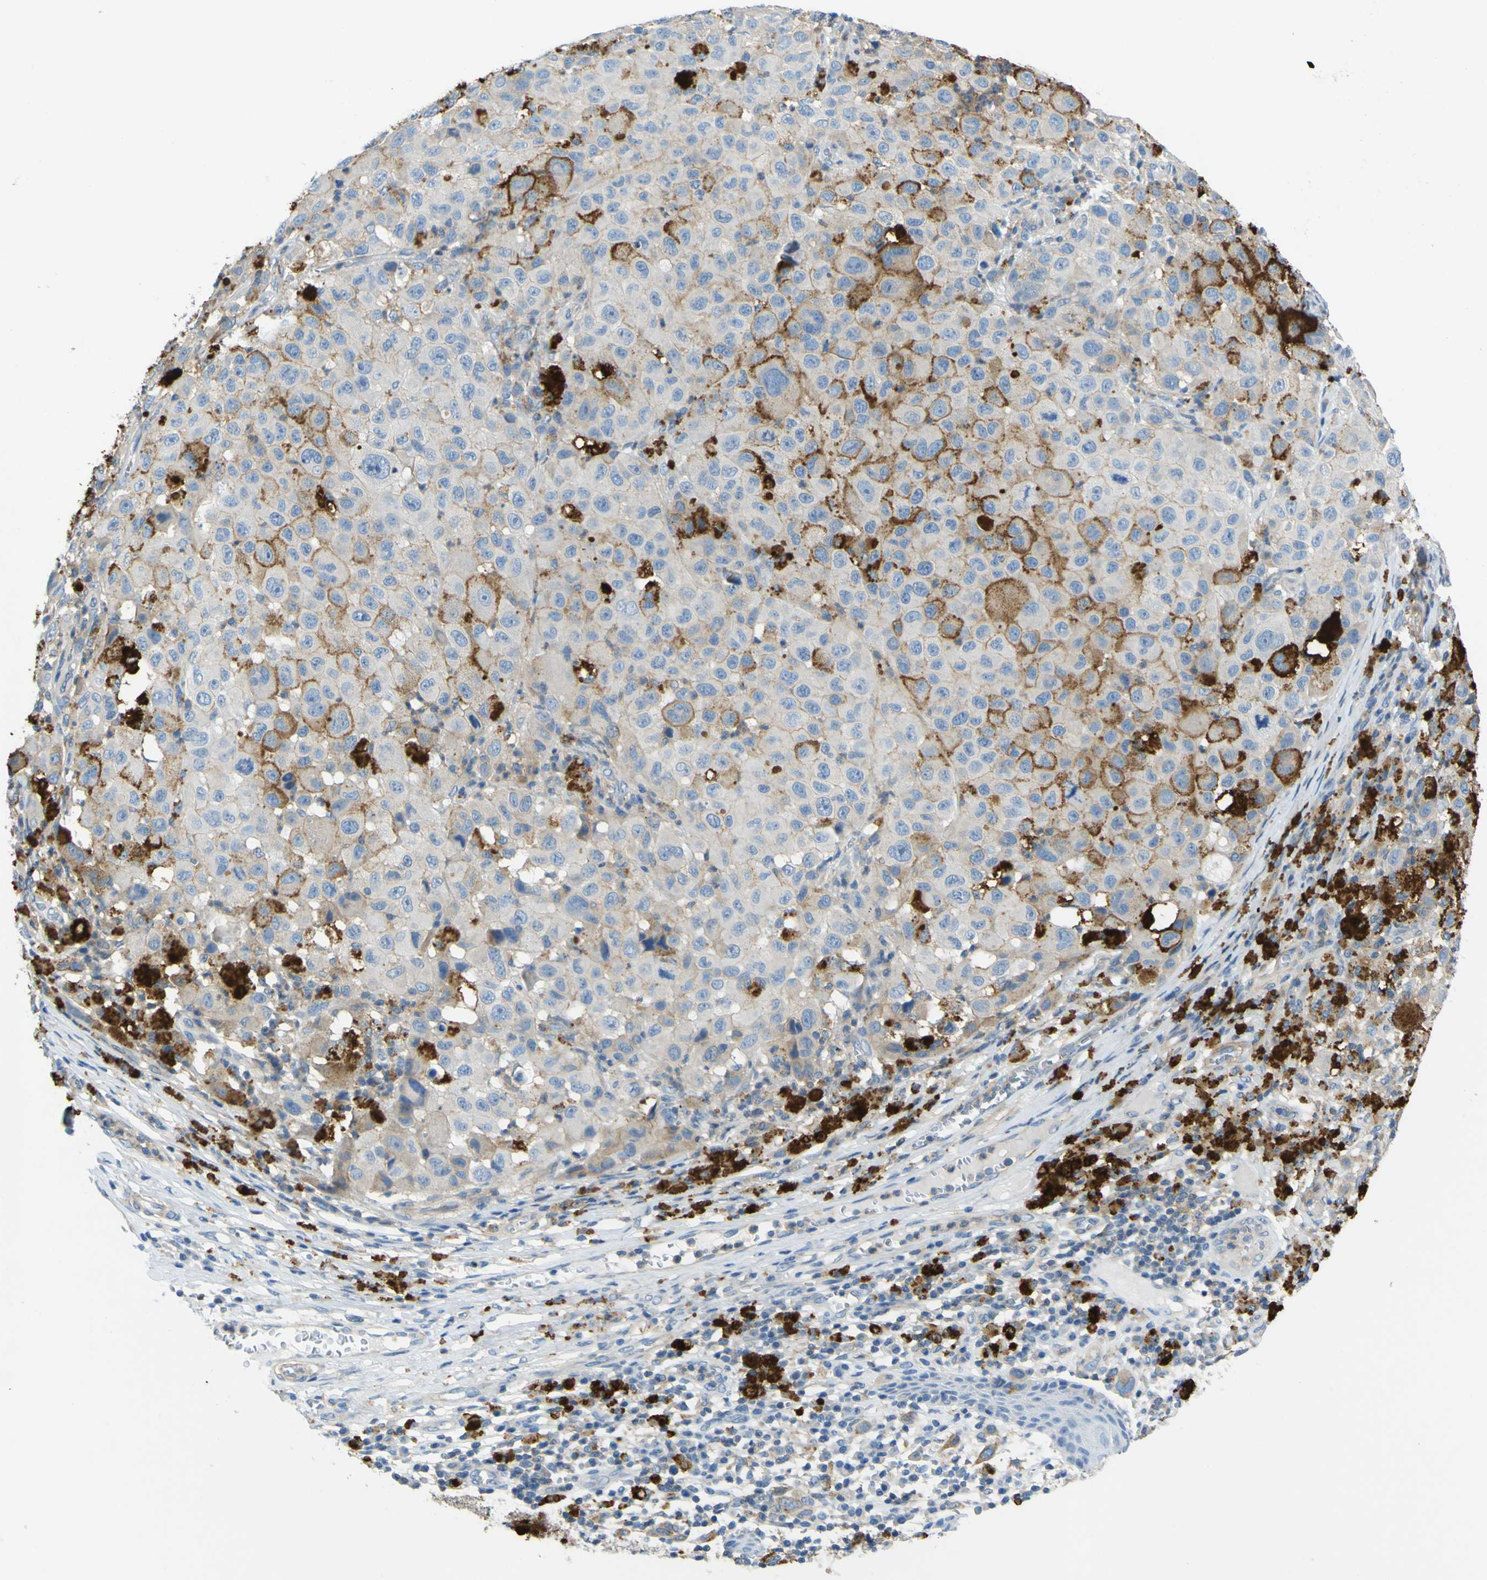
{"staining": {"intensity": "weak", "quantity": ">75%", "location": "cytoplasmic/membranous"}, "tissue": "melanoma", "cell_type": "Tumor cells", "image_type": "cancer", "snomed": [{"axis": "morphology", "description": "Malignant melanoma, NOS"}, {"axis": "topography", "description": "Skin"}], "caption": "This is an image of IHC staining of malignant melanoma, which shows weak positivity in the cytoplasmic/membranous of tumor cells.", "gene": "OGN", "patient": {"sex": "male", "age": 96}}